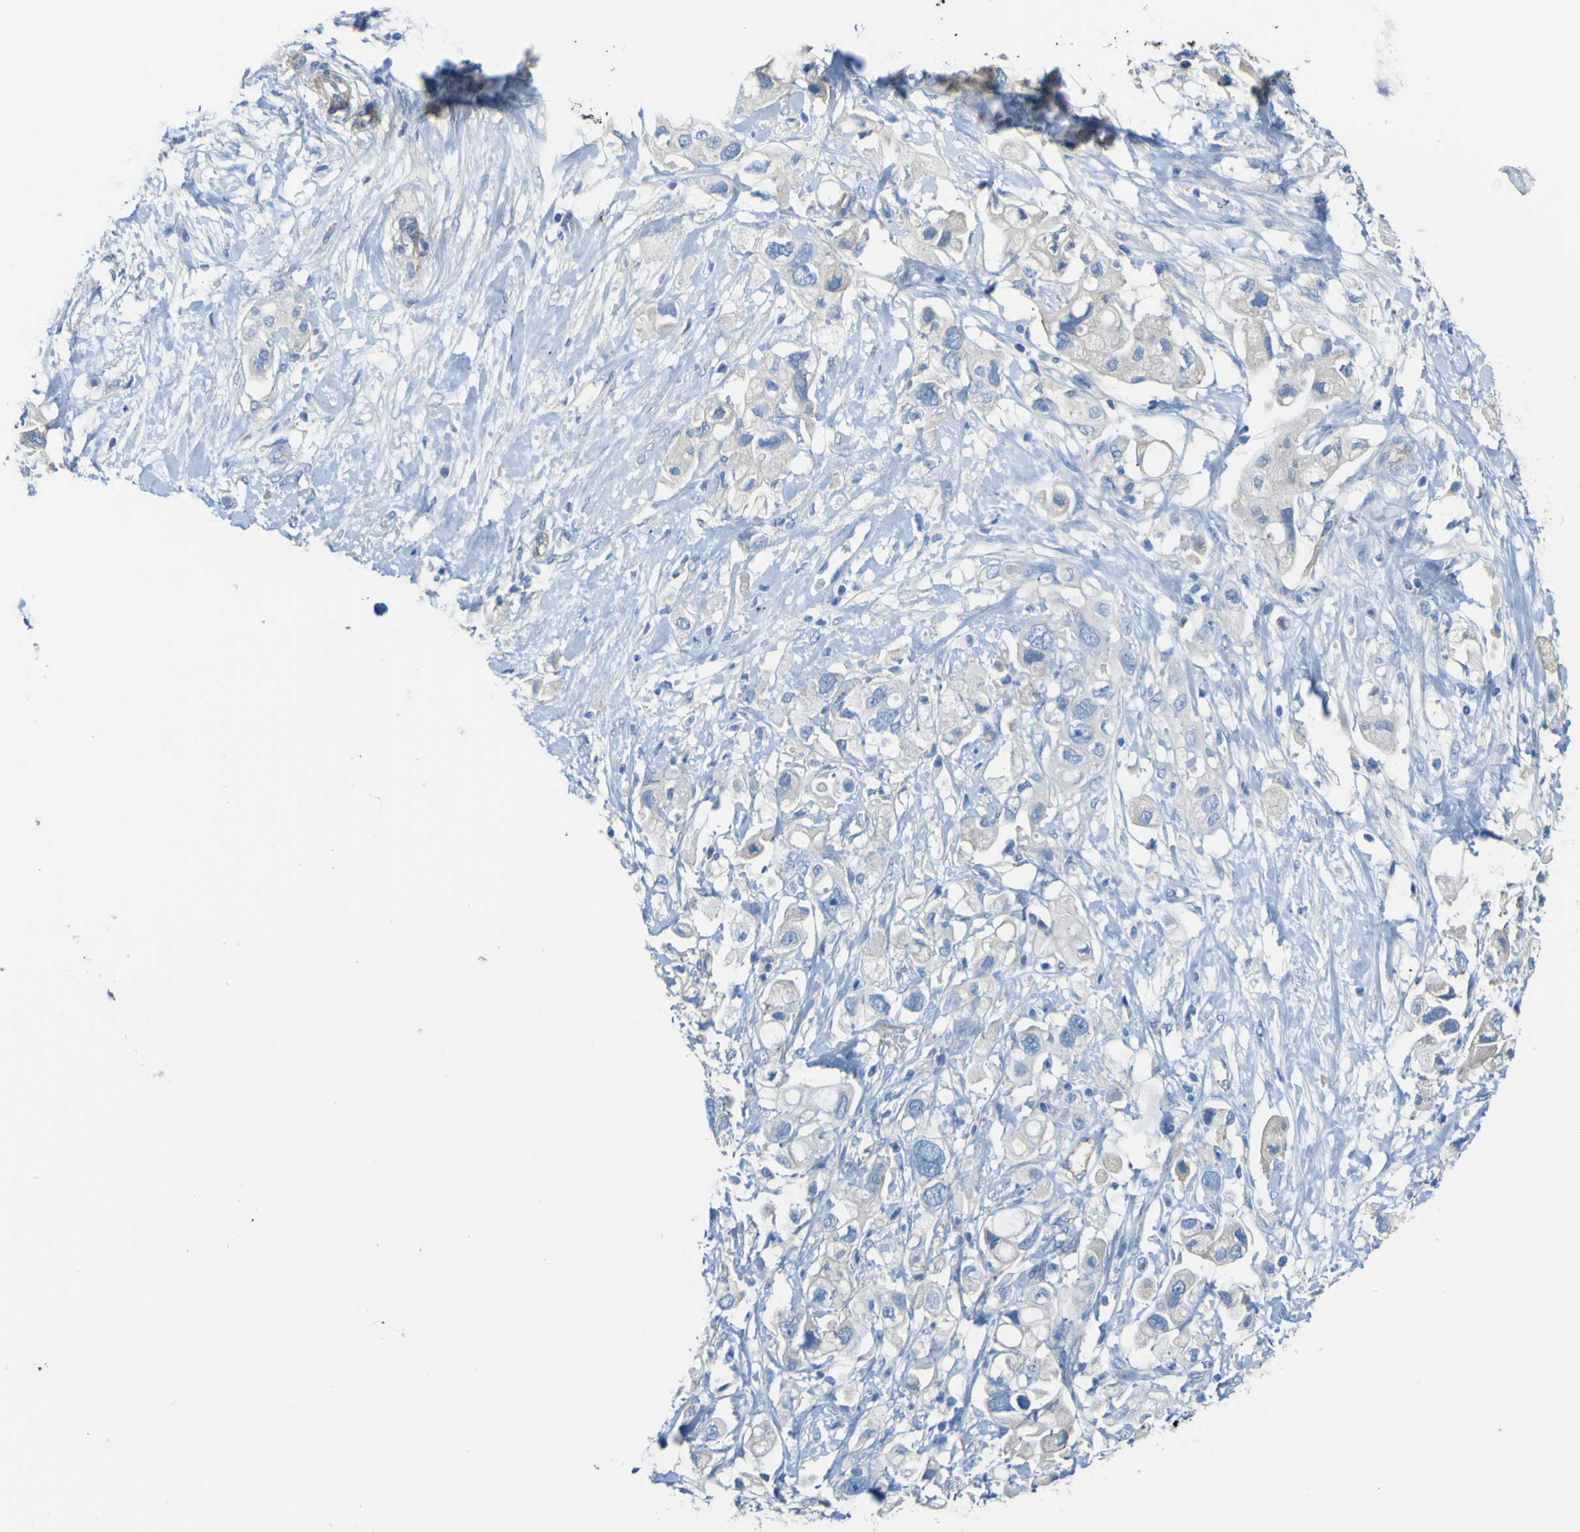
{"staining": {"intensity": "negative", "quantity": "none", "location": "none"}, "tissue": "pancreatic cancer", "cell_type": "Tumor cells", "image_type": "cancer", "snomed": [{"axis": "morphology", "description": "Adenocarcinoma, NOS"}, {"axis": "topography", "description": "Pancreas"}], "caption": "A photomicrograph of human pancreatic cancer is negative for staining in tumor cells.", "gene": "ADGRA2", "patient": {"sex": "female", "age": 56}}